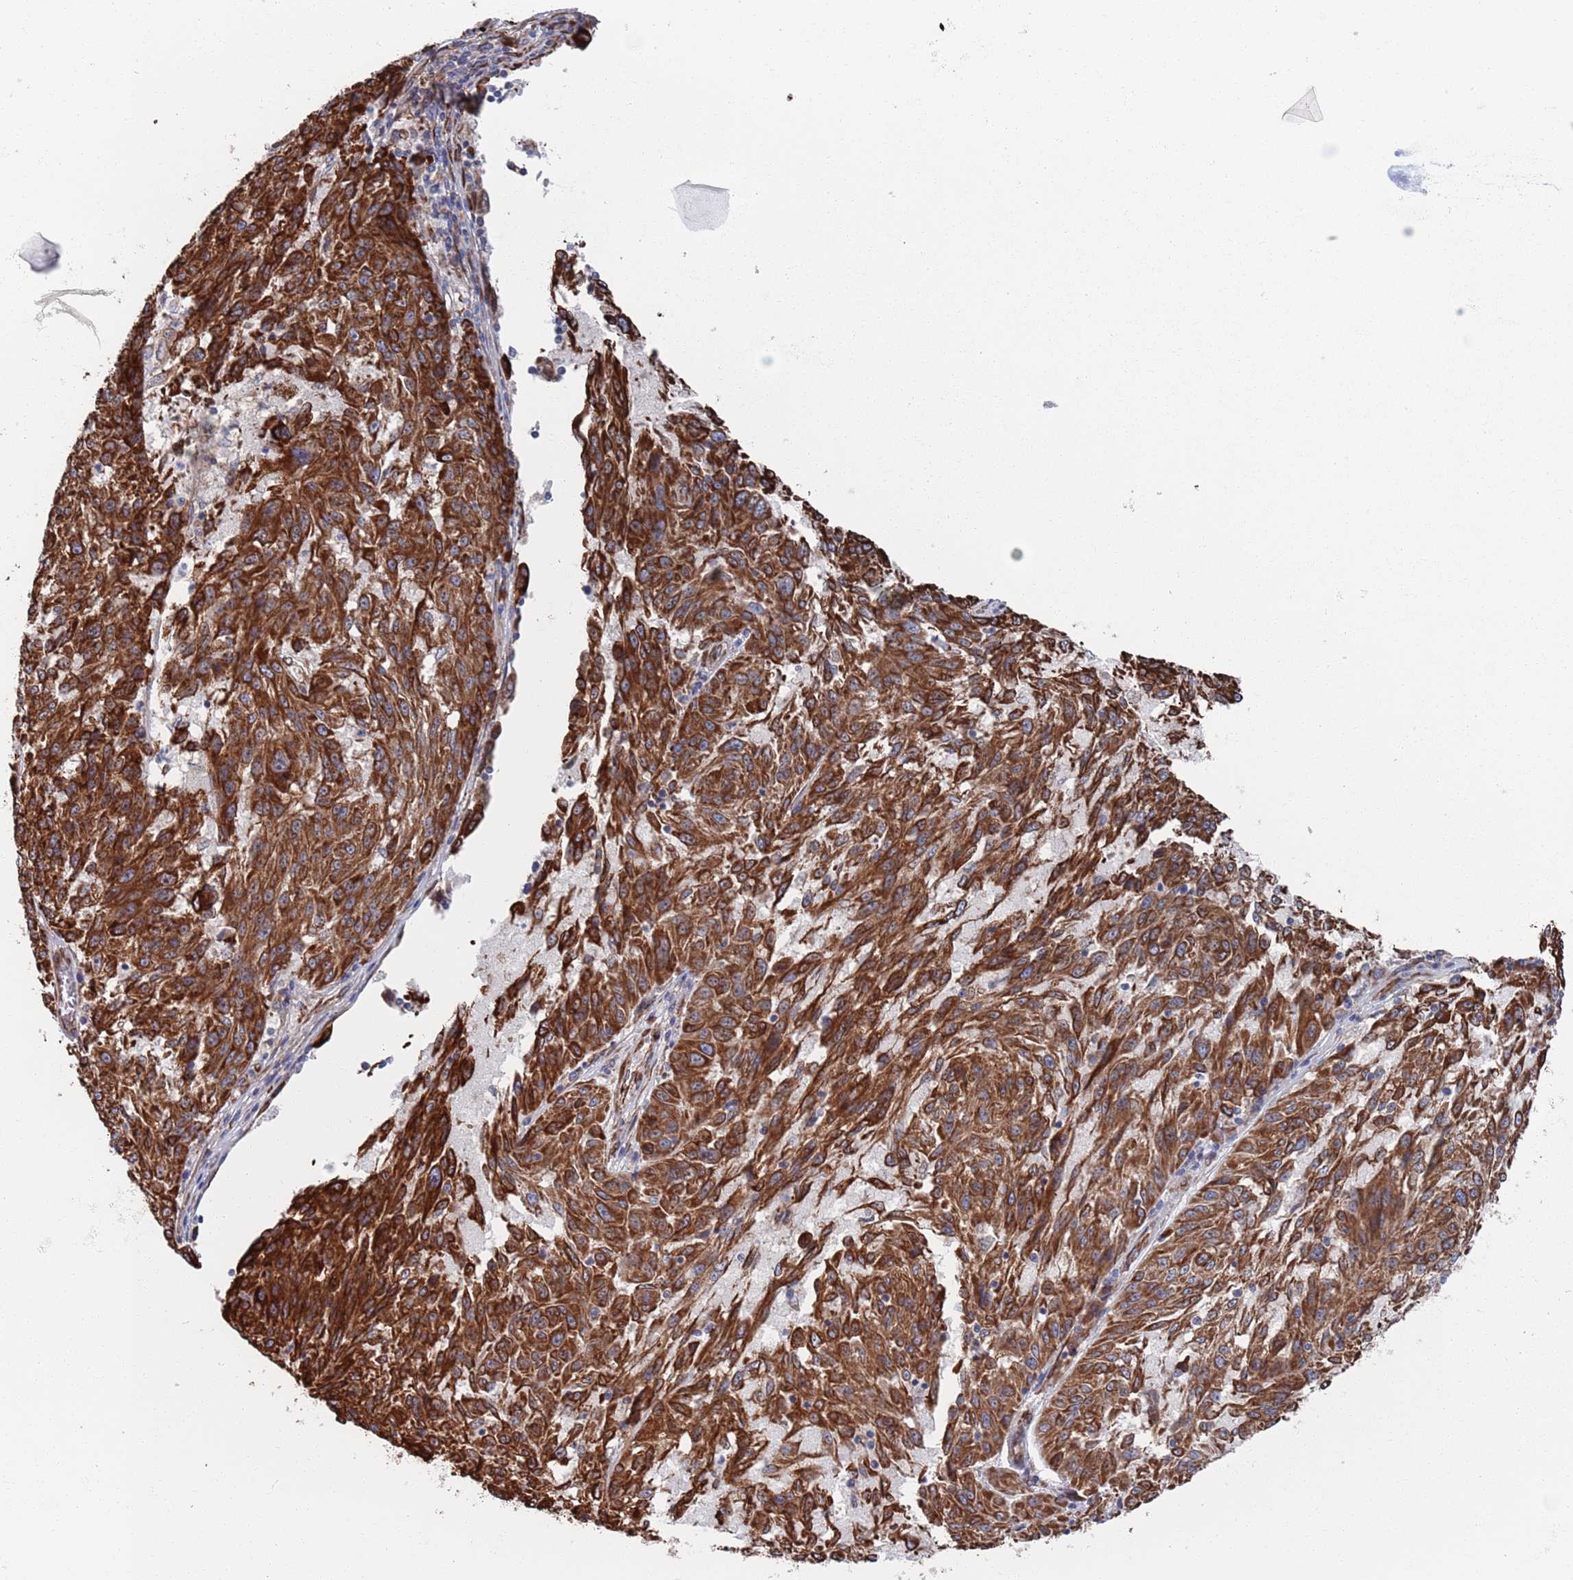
{"staining": {"intensity": "strong", "quantity": ">75%", "location": "cytoplasmic/membranous"}, "tissue": "melanoma", "cell_type": "Tumor cells", "image_type": "cancer", "snomed": [{"axis": "morphology", "description": "Malignant melanoma, NOS"}, {"axis": "topography", "description": "Skin"}], "caption": "Immunohistochemistry (IHC) of human malignant melanoma exhibits high levels of strong cytoplasmic/membranous staining in approximately >75% of tumor cells. (brown staining indicates protein expression, while blue staining denotes nuclei).", "gene": "CCDC106", "patient": {"sex": "male", "age": 53}}